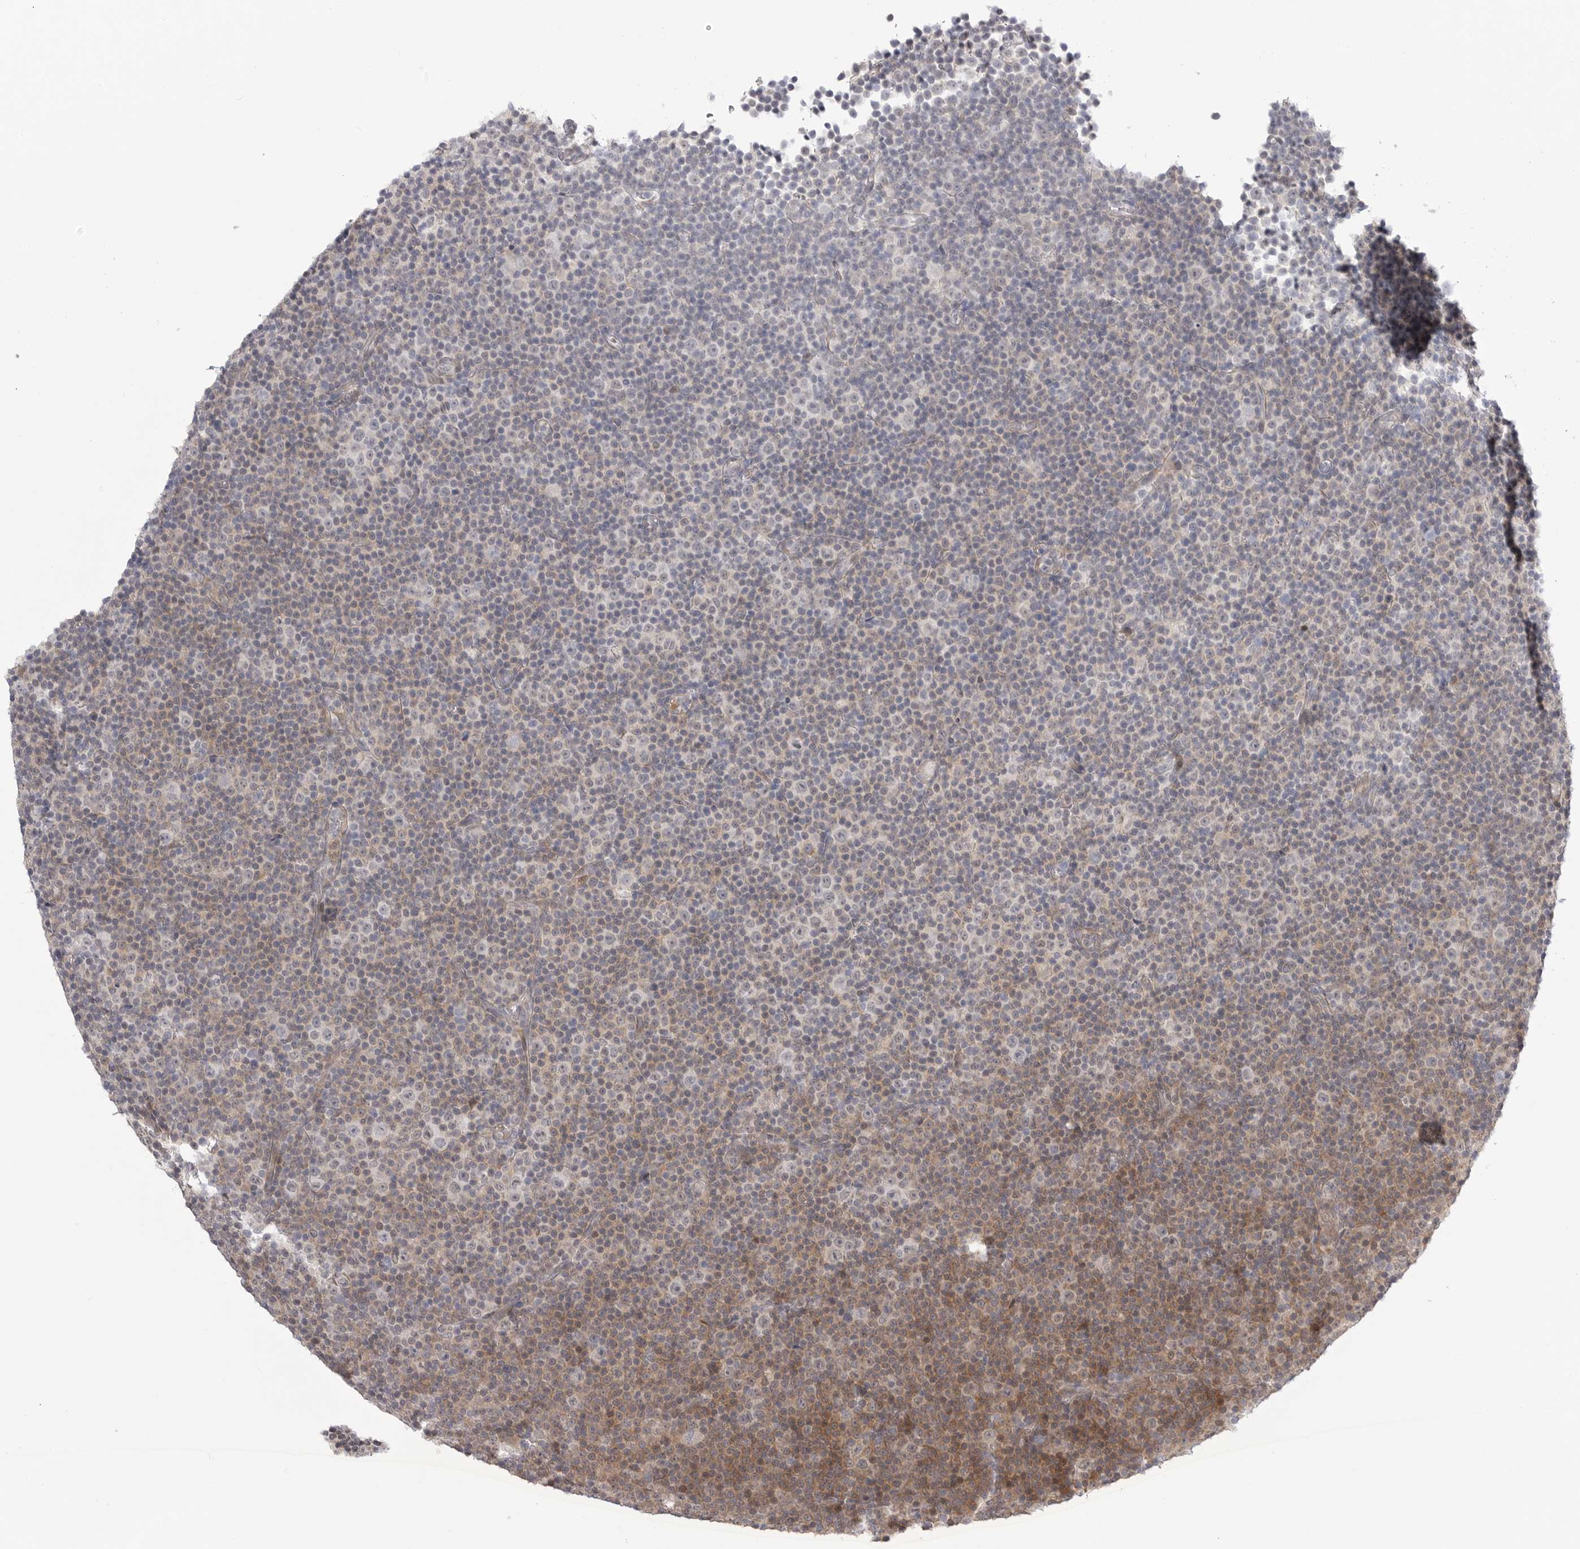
{"staining": {"intensity": "negative", "quantity": "none", "location": "none"}, "tissue": "lymphoma", "cell_type": "Tumor cells", "image_type": "cancer", "snomed": [{"axis": "morphology", "description": "Malignant lymphoma, non-Hodgkin's type, Low grade"}, {"axis": "topography", "description": "Lymph node"}], "caption": "Immunohistochemical staining of lymphoma exhibits no significant staining in tumor cells.", "gene": "GGT6", "patient": {"sex": "female", "age": 67}}